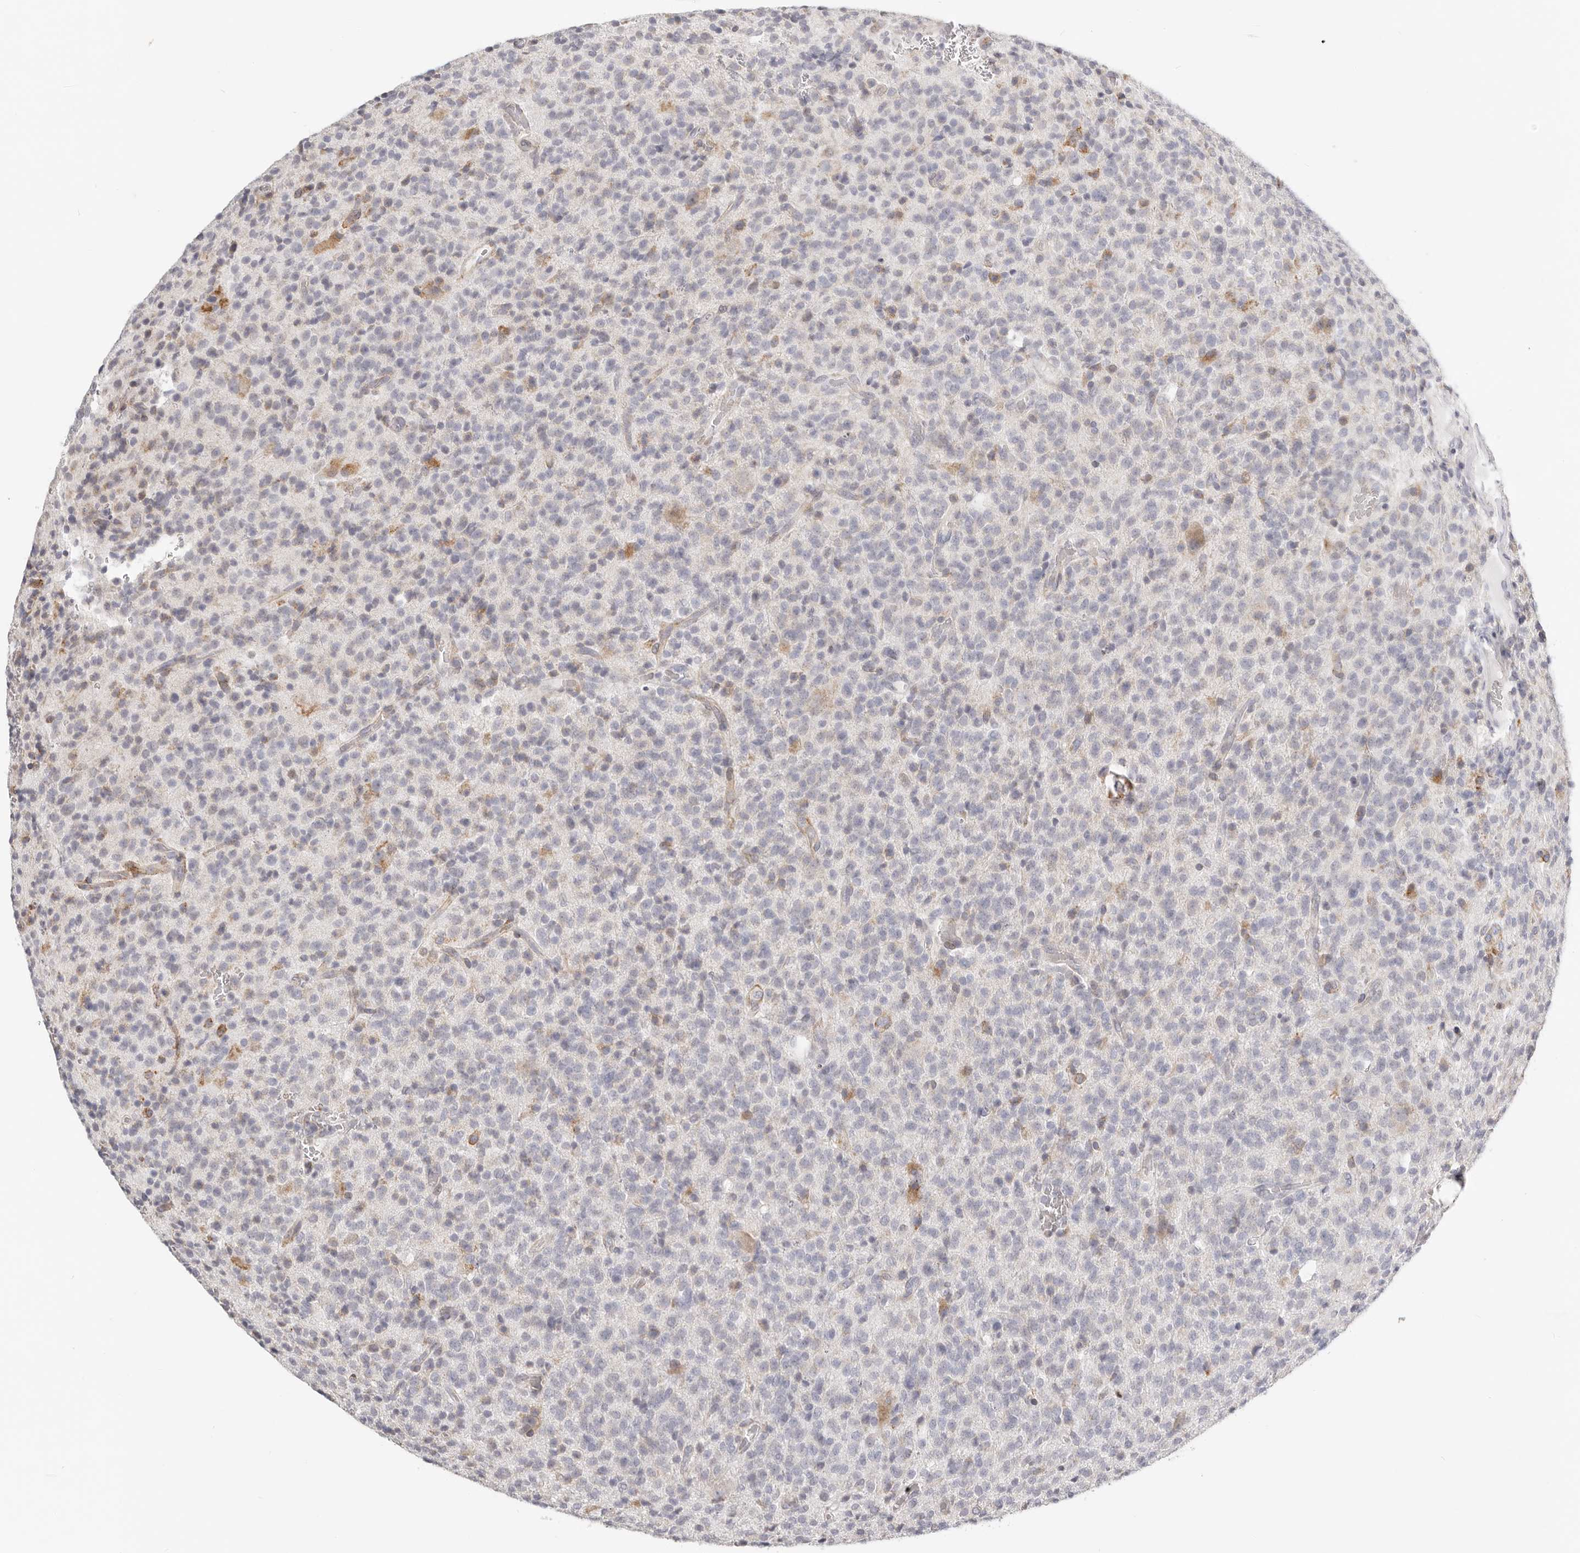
{"staining": {"intensity": "negative", "quantity": "none", "location": "none"}, "tissue": "glioma", "cell_type": "Tumor cells", "image_type": "cancer", "snomed": [{"axis": "morphology", "description": "Glioma, malignant, High grade"}, {"axis": "topography", "description": "Brain"}], "caption": "This photomicrograph is of high-grade glioma (malignant) stained with immunohistochemistry (IHC) to label a protein in brown with the nuclei are counter-stained blue. There is no positivity in tumor cells.", "gene": "IL32", "patient": {"sex": "male", "age": 34}}